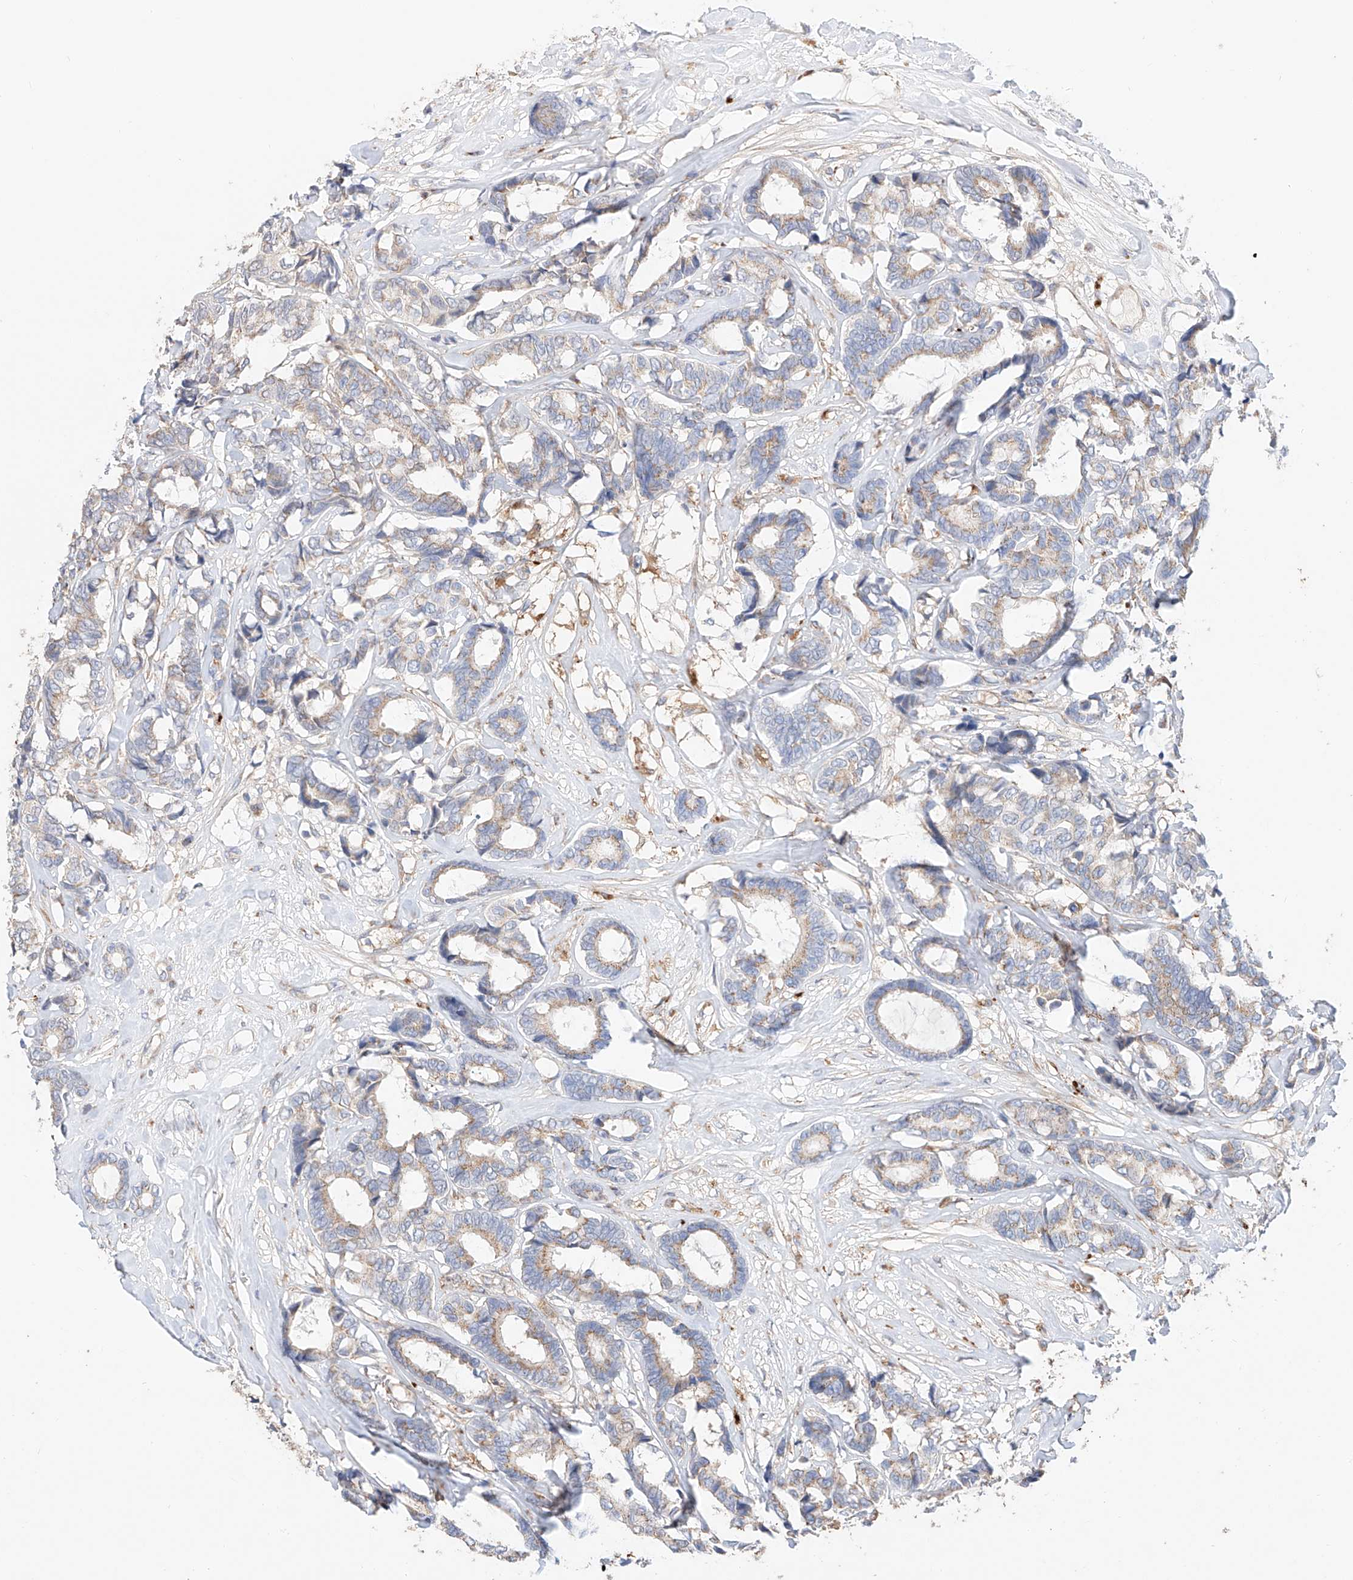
{"staining": {"intensity": "weak", "quantity": "25%-75%", "location": "cytoplasmic/membranous"}, "tissue": "breast cancer", "cell_type": "Tumor cells", "image_type": "cancer", "snomed": [{"axis": "morphology", "description": "Duct carcinoma"}, {"axis": "topography", "description": "Breast"}], "caption": "This photomicrograph exhibits IHC staining of breast cancer (intraductal carcinoma), with low weak cytoplasmic/membranous staining in about 25%-75% of tumor cells.", "gene": "MOSPD1", "patient": {"sex": "female", "age": 87}}